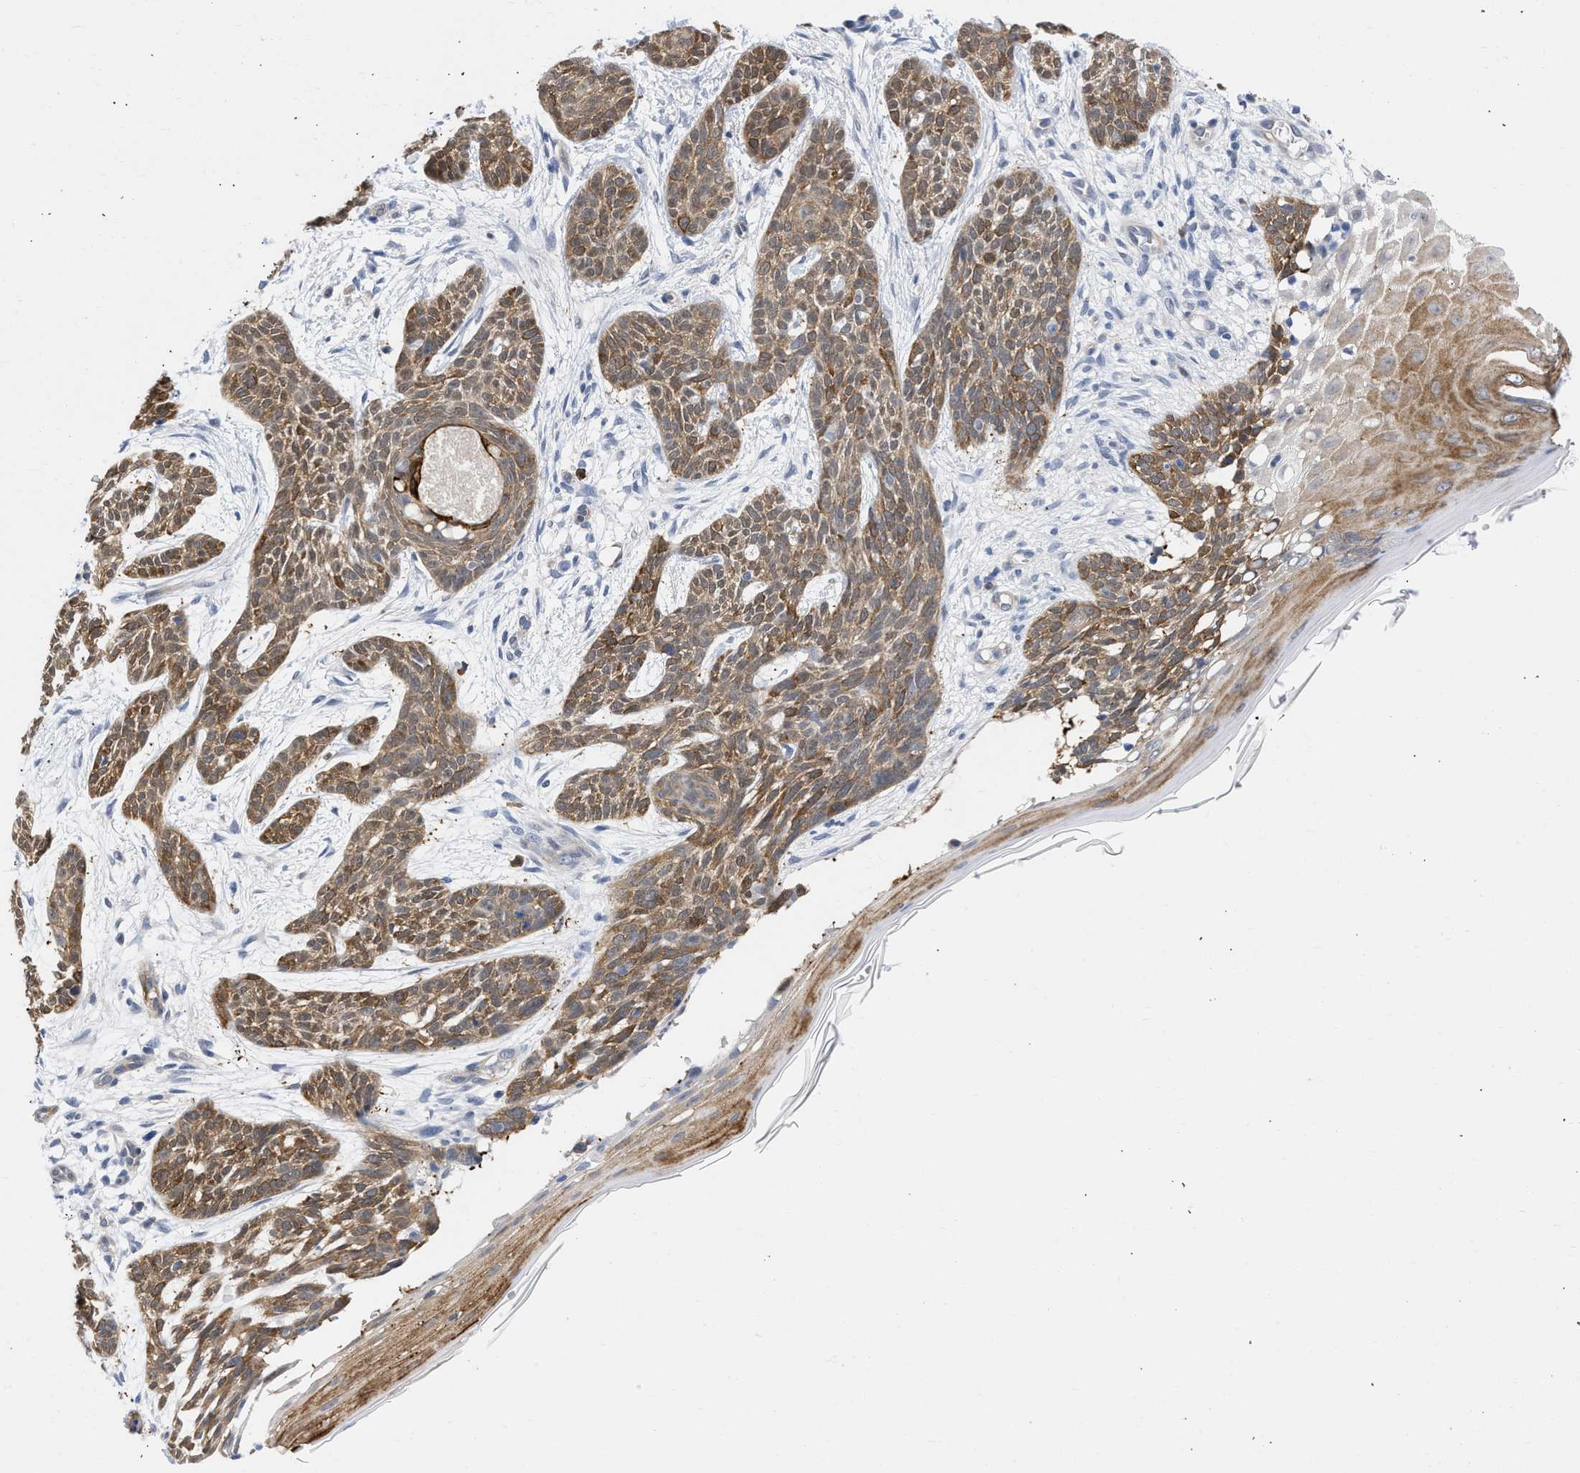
{"staining": {"intensity": "moderate", "quantity": ">75%", "location": "cytoplasmic/membranous"}, "tissue": "skin cancer", "cell_type": "Tumor cells", "image_type": "cancer", "snomed": [{"axis": "morphology", "description": "Basal cell carcinoma"}, {"axis": "topography", "description": "Skin"}], "caption": "Basal cell carcinoma (skin) stained with immunohistochemistry demonstrates moderate cytoplasmic/membranous expression in approximately >75% of tumor cells. Nuclei are stained in blue.", "gene": "THRA", "patient": {"sex": "female", "age": 59}}